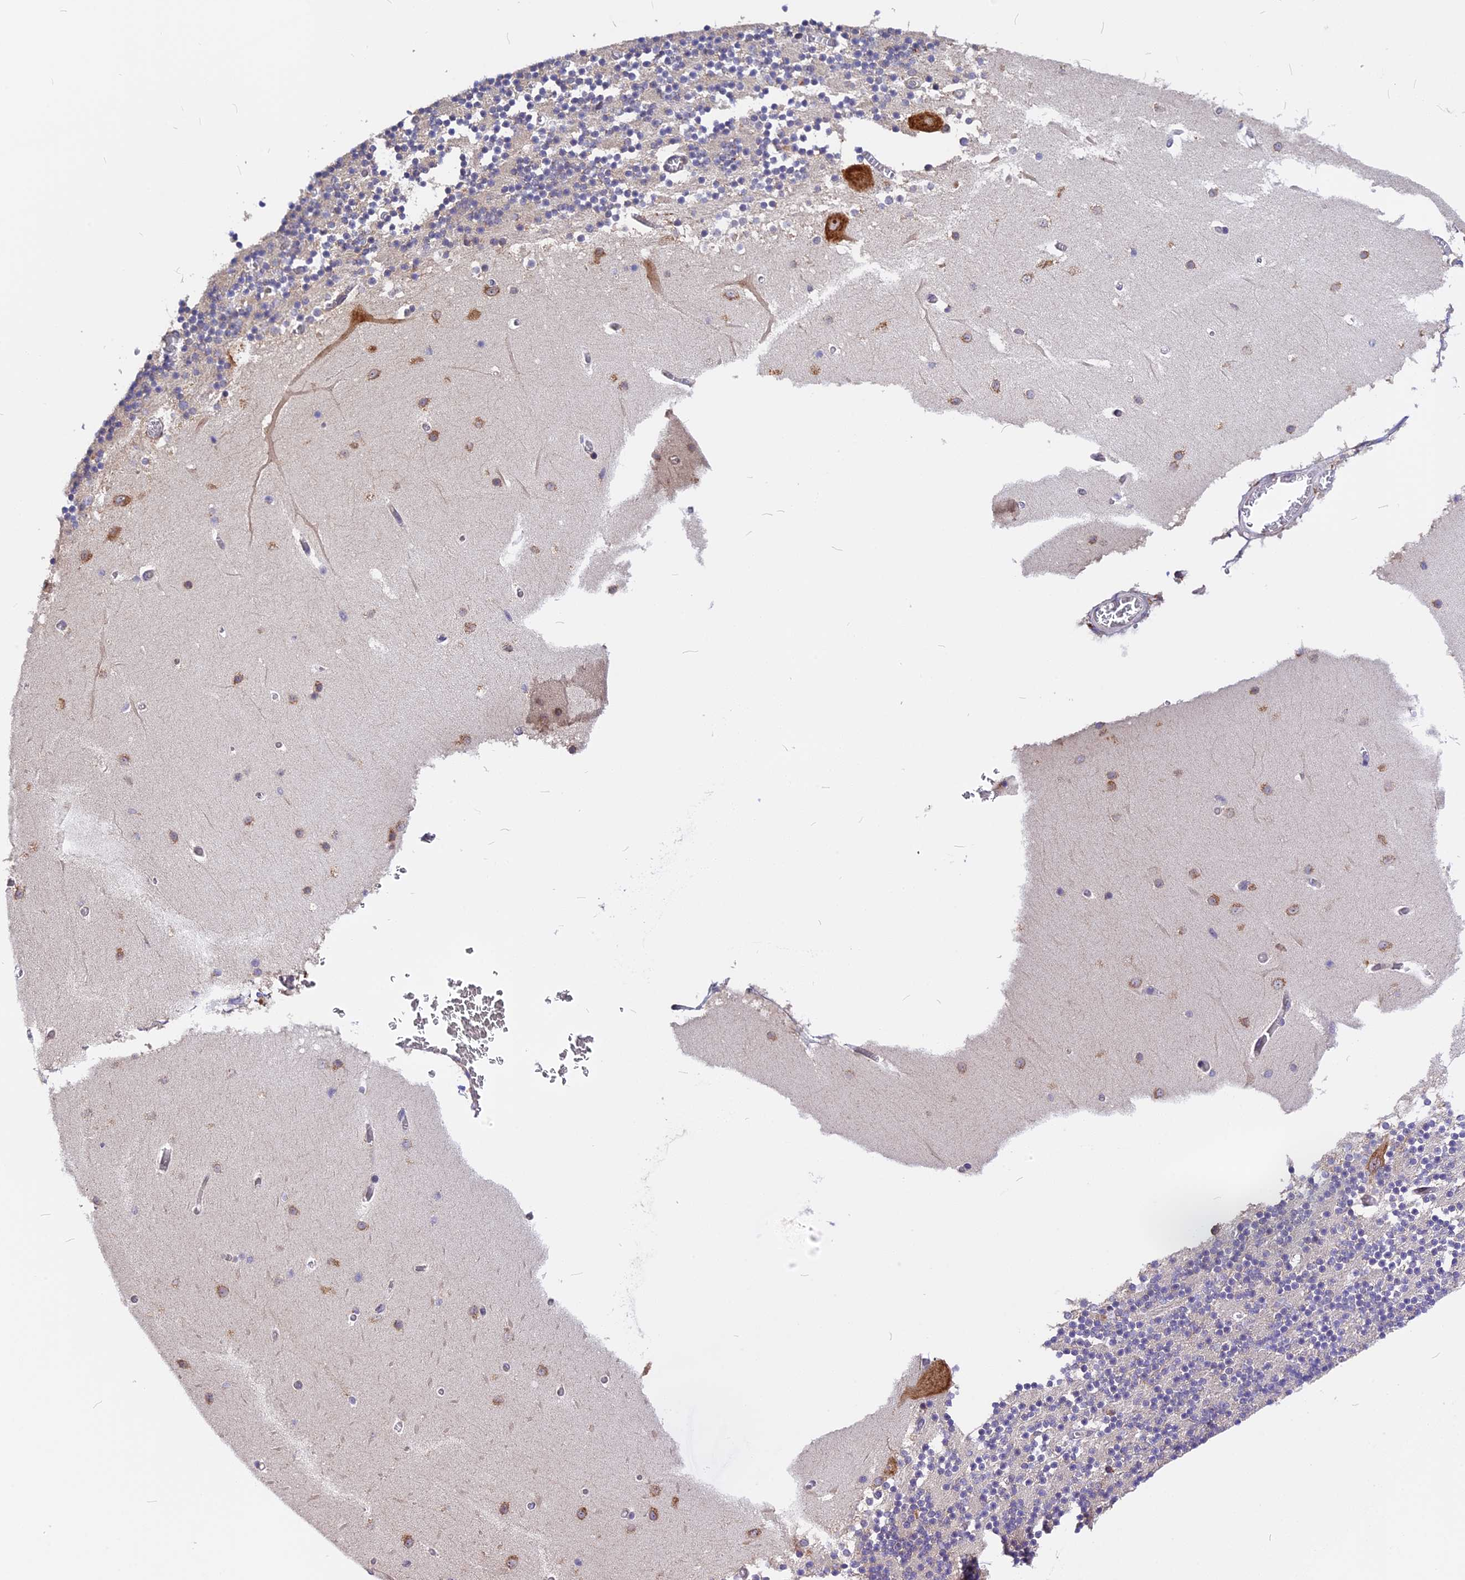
{"staining": {"intensity": "negative", "quantity": "none", "location": "none"}, "tissue": "cerebellum", "cell_type": "Cells in granular layer", "image_type": "normal", "snomed": [{"axis": "morphology", "description": "Normal tissue, NOS"}, {"axis": "topography", "description": "Cerebellum"}], "caption": "High power microscopy micrograph of an IHC photomicrograph of normal cerebellum, revealing no significant positivity in cells in granular layer. (DAB (3,3'-diaminobenzidine) immunohistochemistry (IHC), high magnification).", "gene": "GNPTAB", "patient": {"sex": "female", "age": 28}}